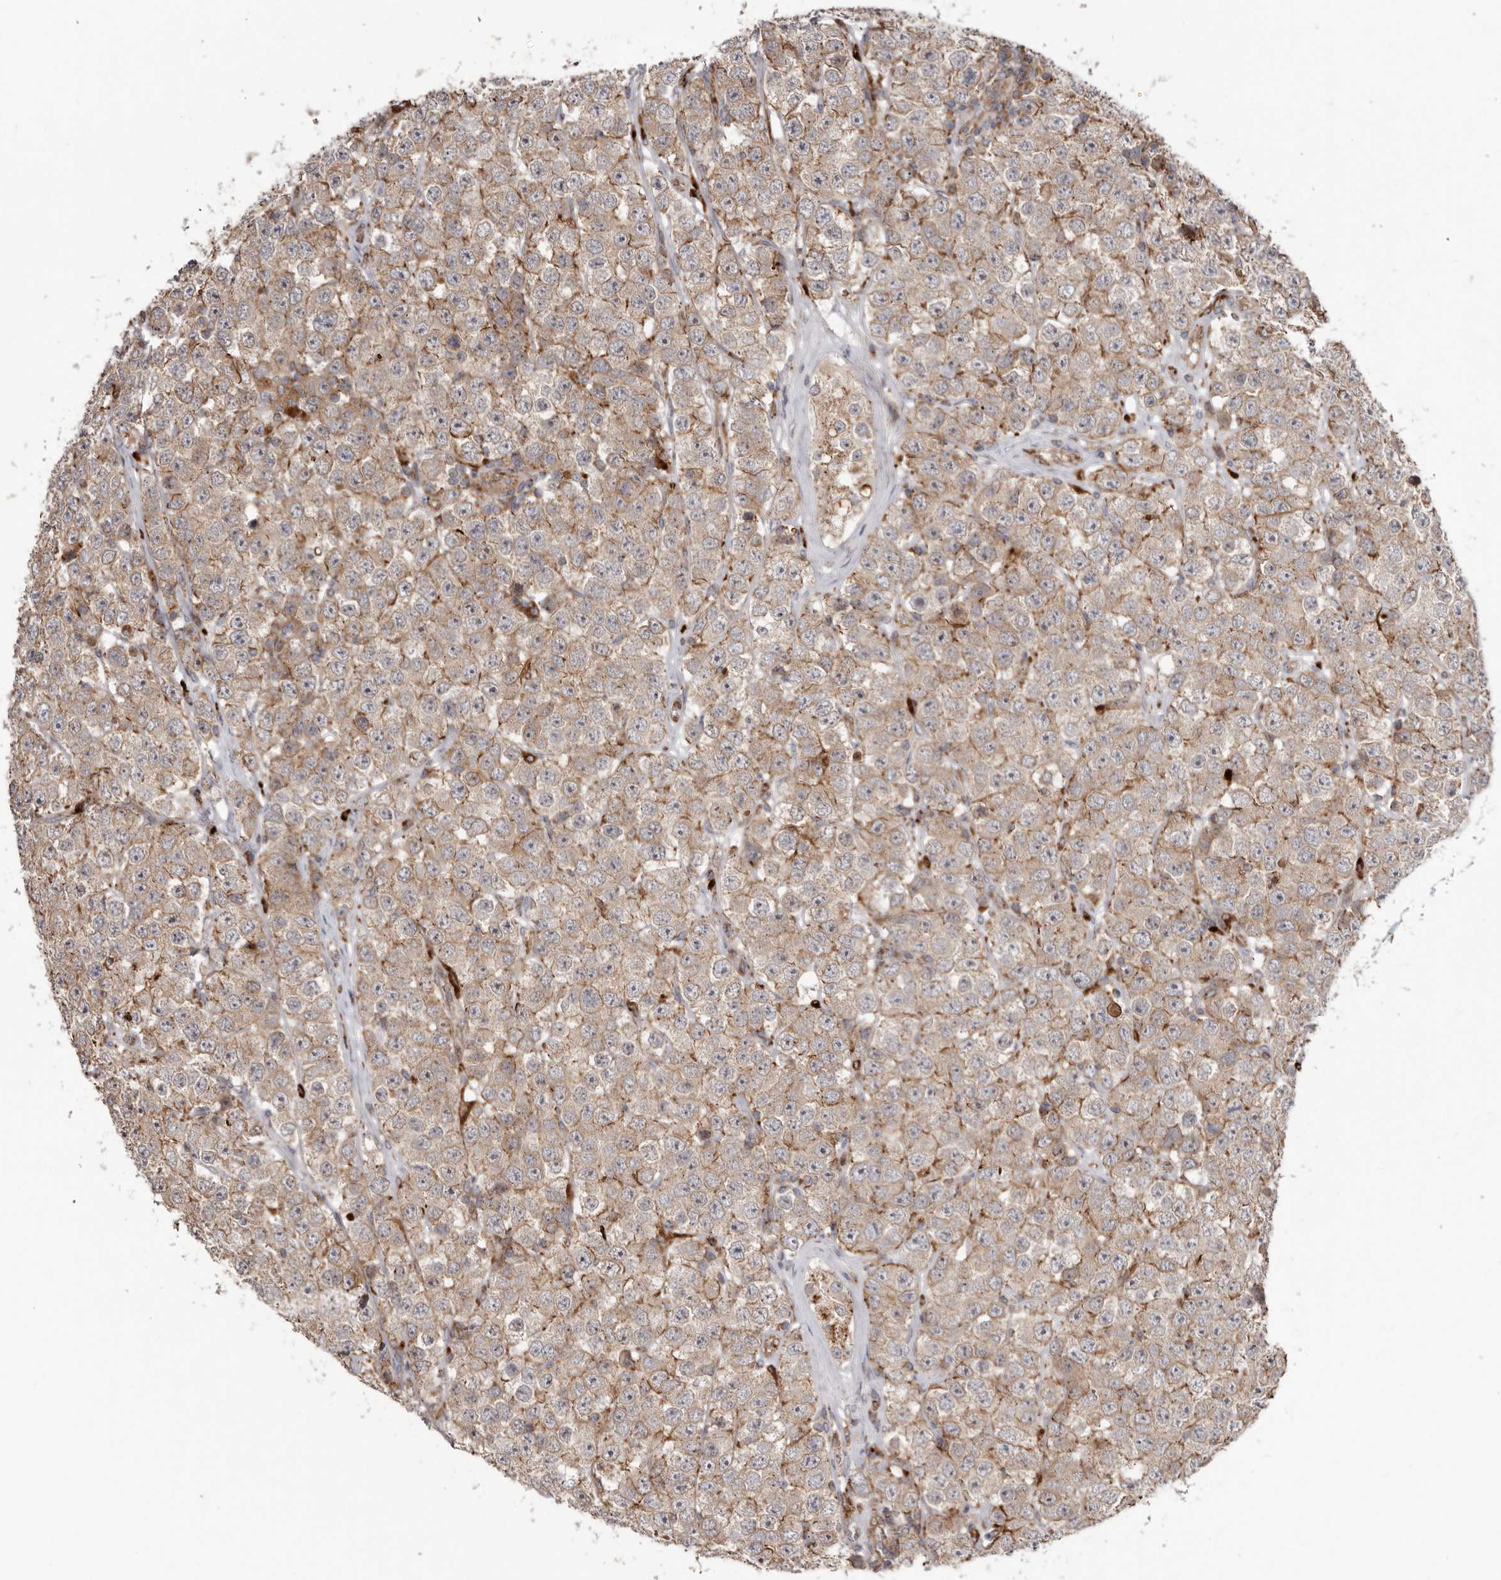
{"staining": {"intensity": "weak", "quantity": ">75%", "location": "cytoplasmic/membranous"}, "tissue": "testis cancer", "cell_type": "Tumor cells", "image_type": "cancer", "snomed": [{"axis": "morphology", "description": "Seminoma, NOS"}, {"axis": "topography", "description": "Testis"}], "caption": "IHC histopathology image of neoplastic tissue: human testis cancer stained using immunohistochemistry (IHC) reveals low levels of weak protein expression localized specifically in the cytoplasmic/membranous of tumor cells, appearing as a cytoplasmic/membranous brown color.", "gene": "NUP43", "patient": {"sex": "male", "age": 28}}